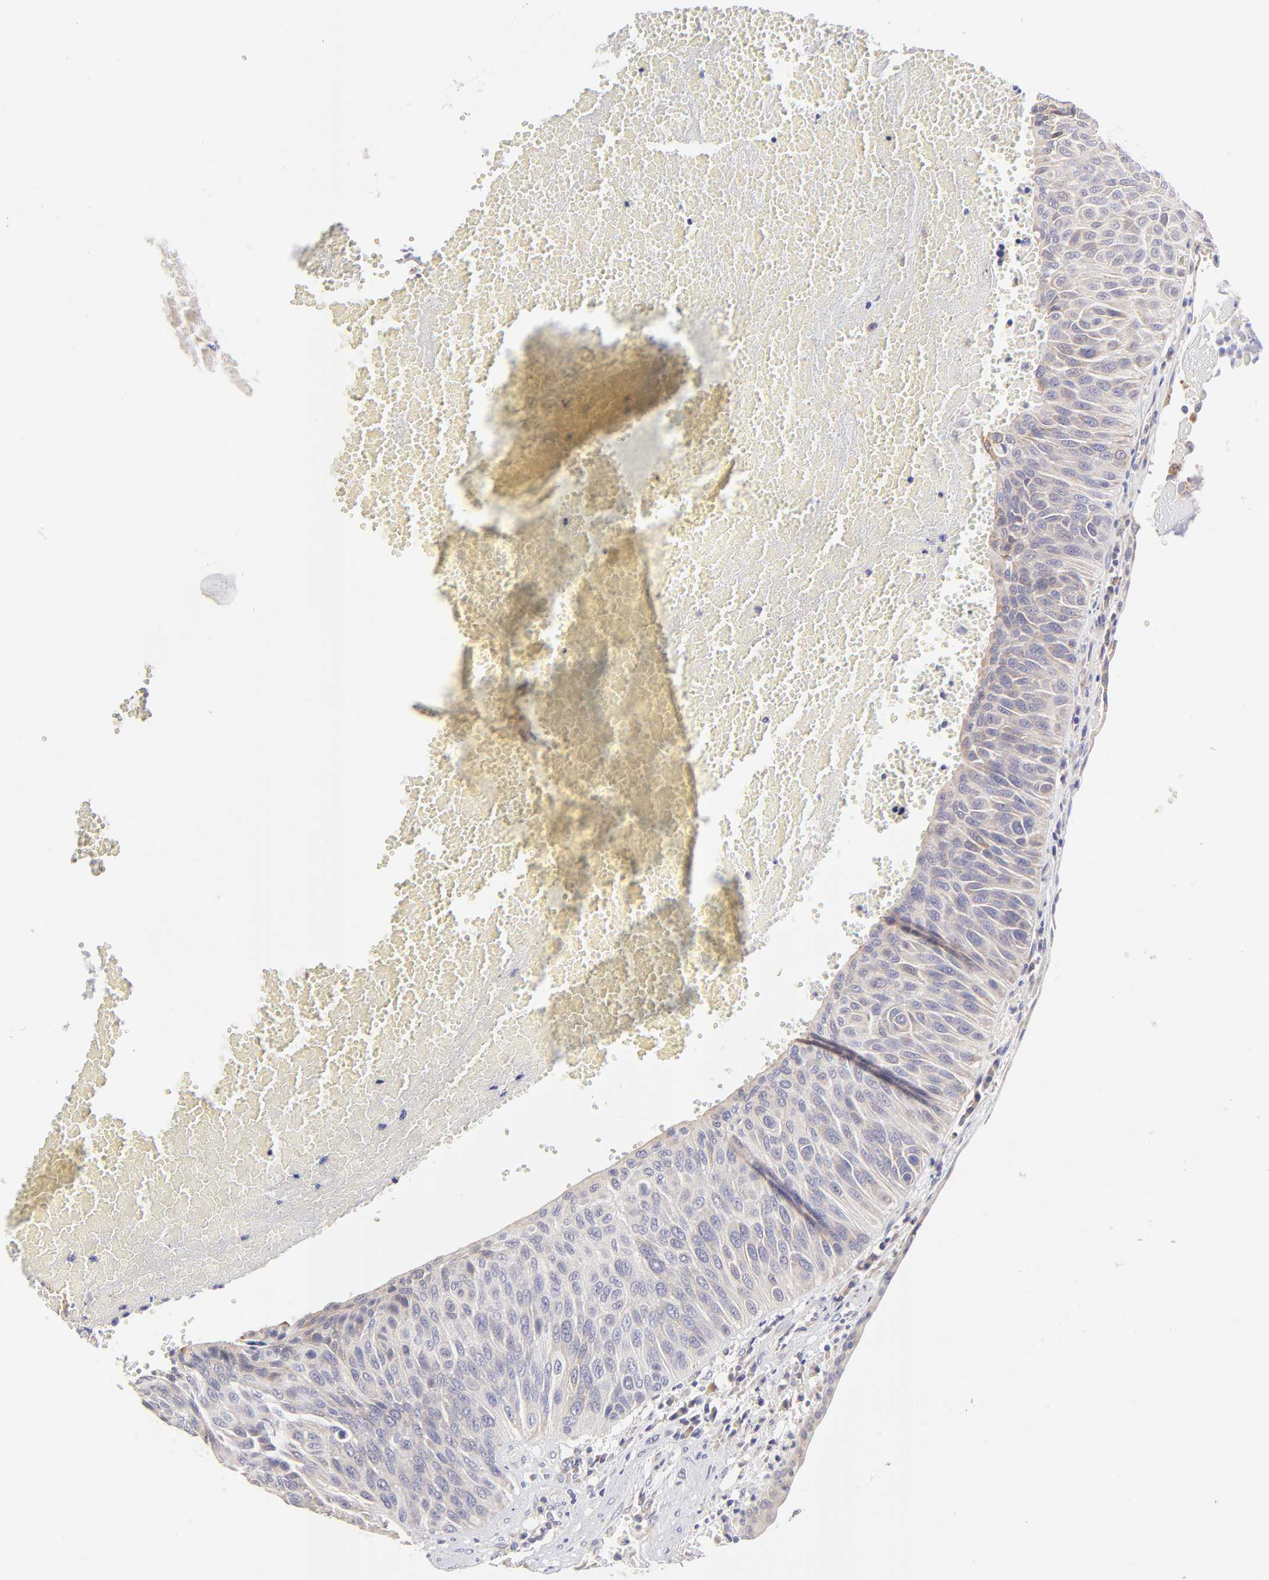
{"staining": {"intensity": "weak", "quantity": "25%-75%", "location": "cytoplasmic/membranous"}, "tissue": "urothelial cancer", "cell_type": "Tumor cells", "image_type": "cancer", "snomed": [{"axis": "morphology", "description": "Urothelial carcinoma, High grade"}, {"axis": "topography", "description": "Urinary bladder"}], "caption": "A brown stain labels weak cytoplasmic/membranous positivity of a protein in urothelial carcinoma (high-grade) tumor cells. Using DAB (brown) and hematoxylin (blue) stains, captured at high magnification using brightfield microscopy.", "gene": "GCSAM", "patient": {"sex": "male", "age": 66}}